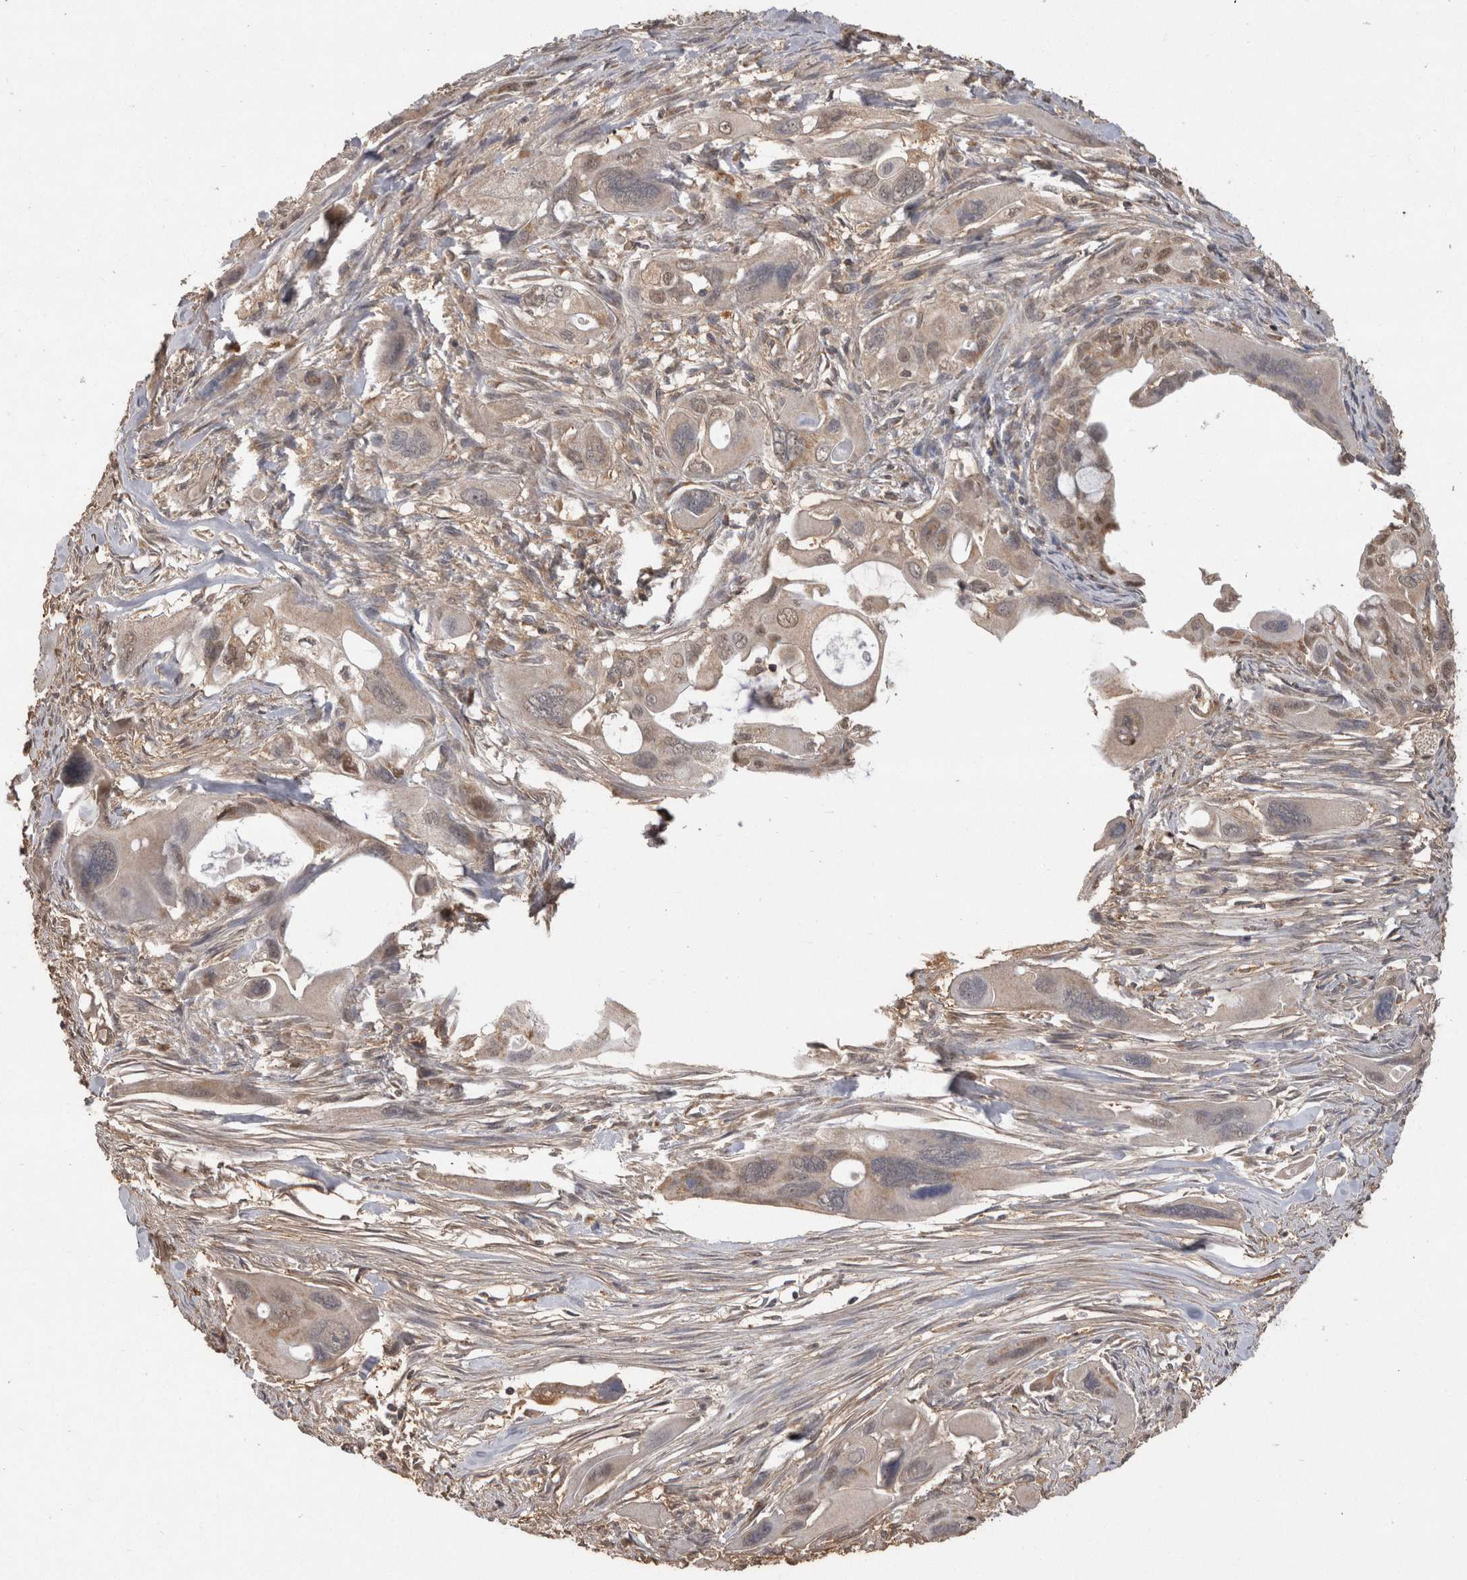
{"staining": {"intensity": "weak", "quantity": "25%-75%", "location": "cytoplasmic/membranous"}, "tissue": "pancreatic cancer", "cell_type": "Tumor cells", "image_type": "cancer", "snomed": [{"axis": "morphology", "description": "Adenocarcinoma, NOS"}, {"axis": "topography", "description": "Pancreas"}], "caption": "Immunohistochemical staining of human adenocarcinoma (pancreatic) demonstrates low levels of weak cytoplasmic/membranous protein expression in approximately 25%-75% of tumor cells.", "gene": "PREP", "patient": {"sex": "male", "age": 73}}